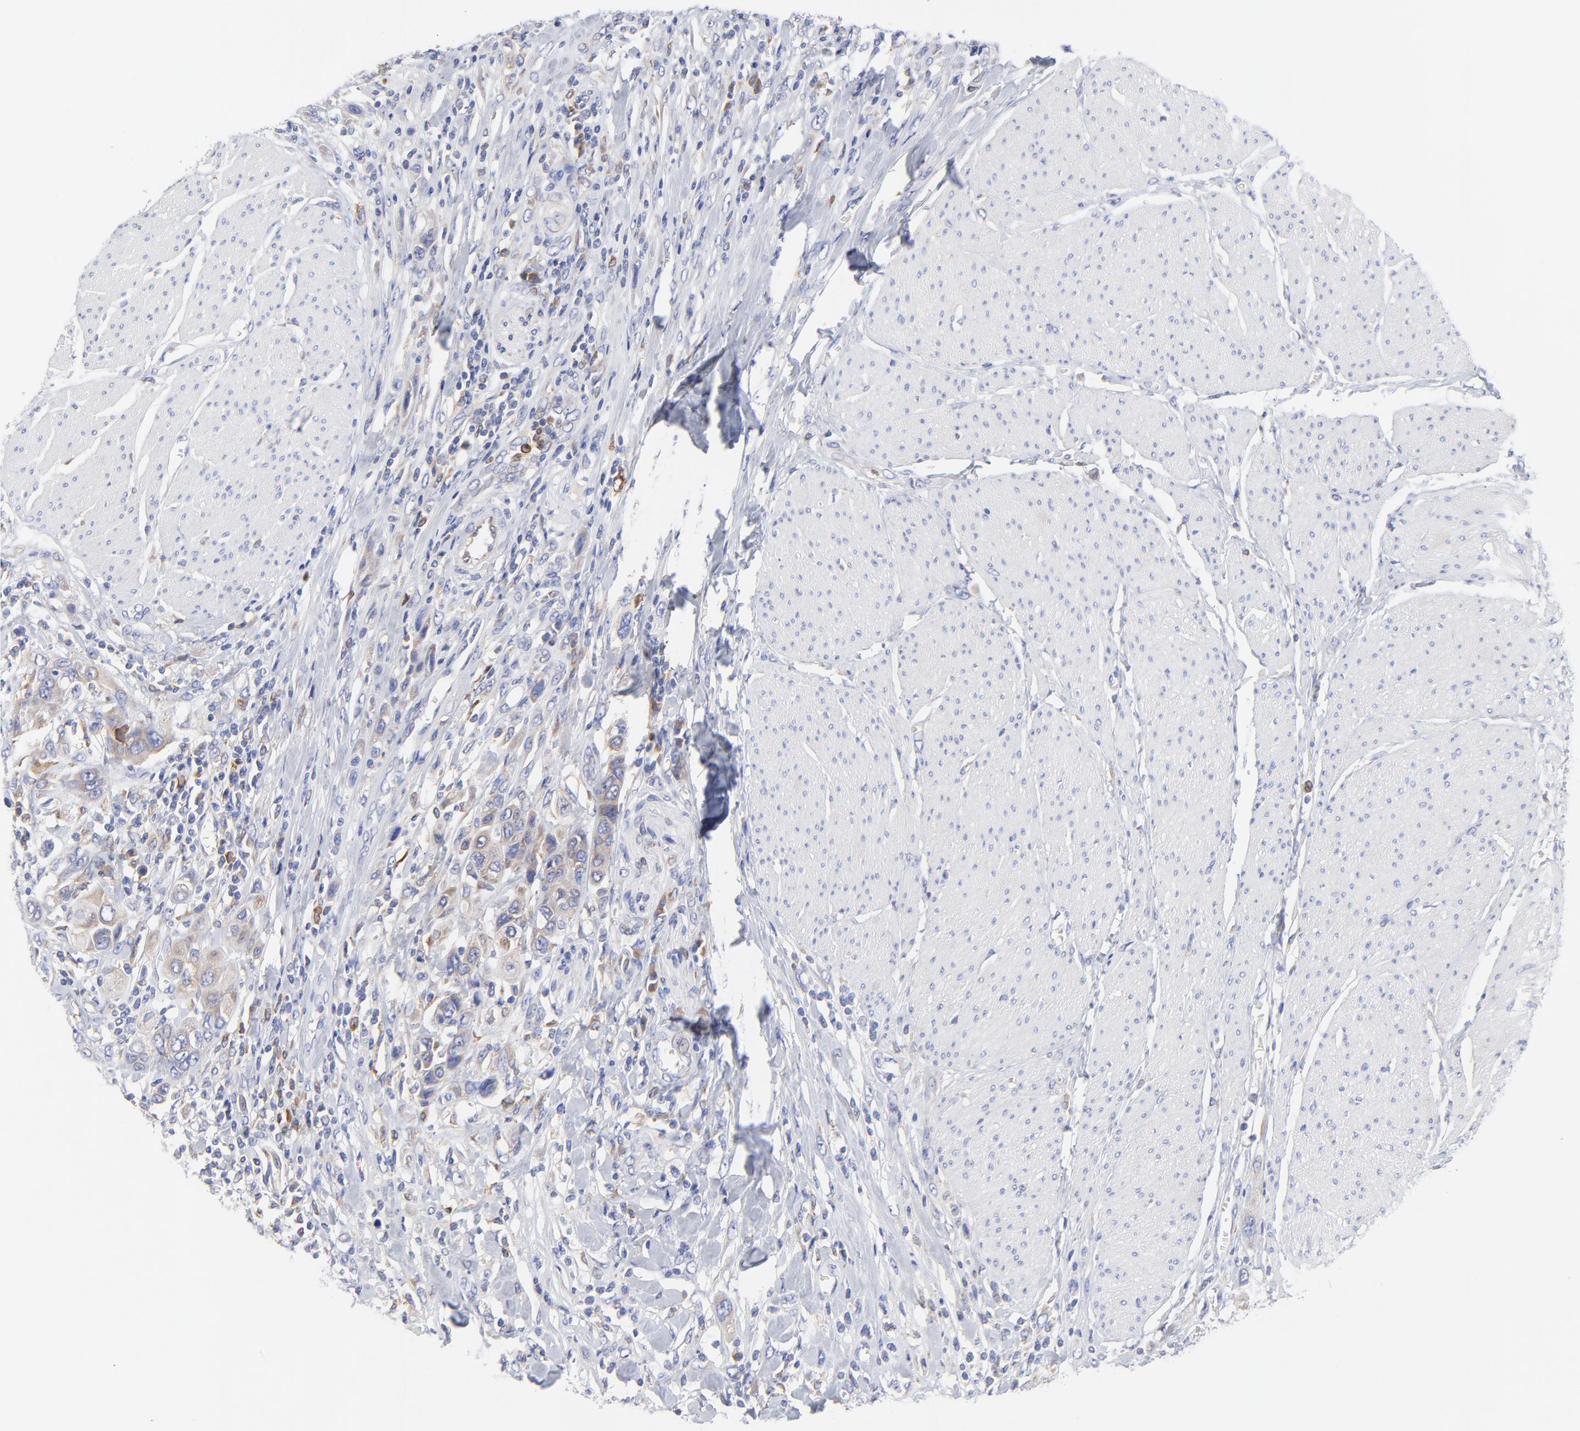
{"staining": {"intensity": "weak", "quantity": ">75%", "location": "cytoplasmic/membranous"}, "tissue": "urothelial cancer", "cell_type": "Tumor cells", "image_type": "cancer", "snomed": [{"axis": "morphology", "description": "Urothelial carcinoma, High grade"}, {"axis": "topography", "description": "Urinary bladder"}], "caption": "An image showing weak cytoplasmic/membranous staining in about >75% of tumor cells in urothelial cancer, as visualized by brown immunohistochemical staining.", "gene": "MOSPD2", "patient": {"sex": "male", "age": 50}}